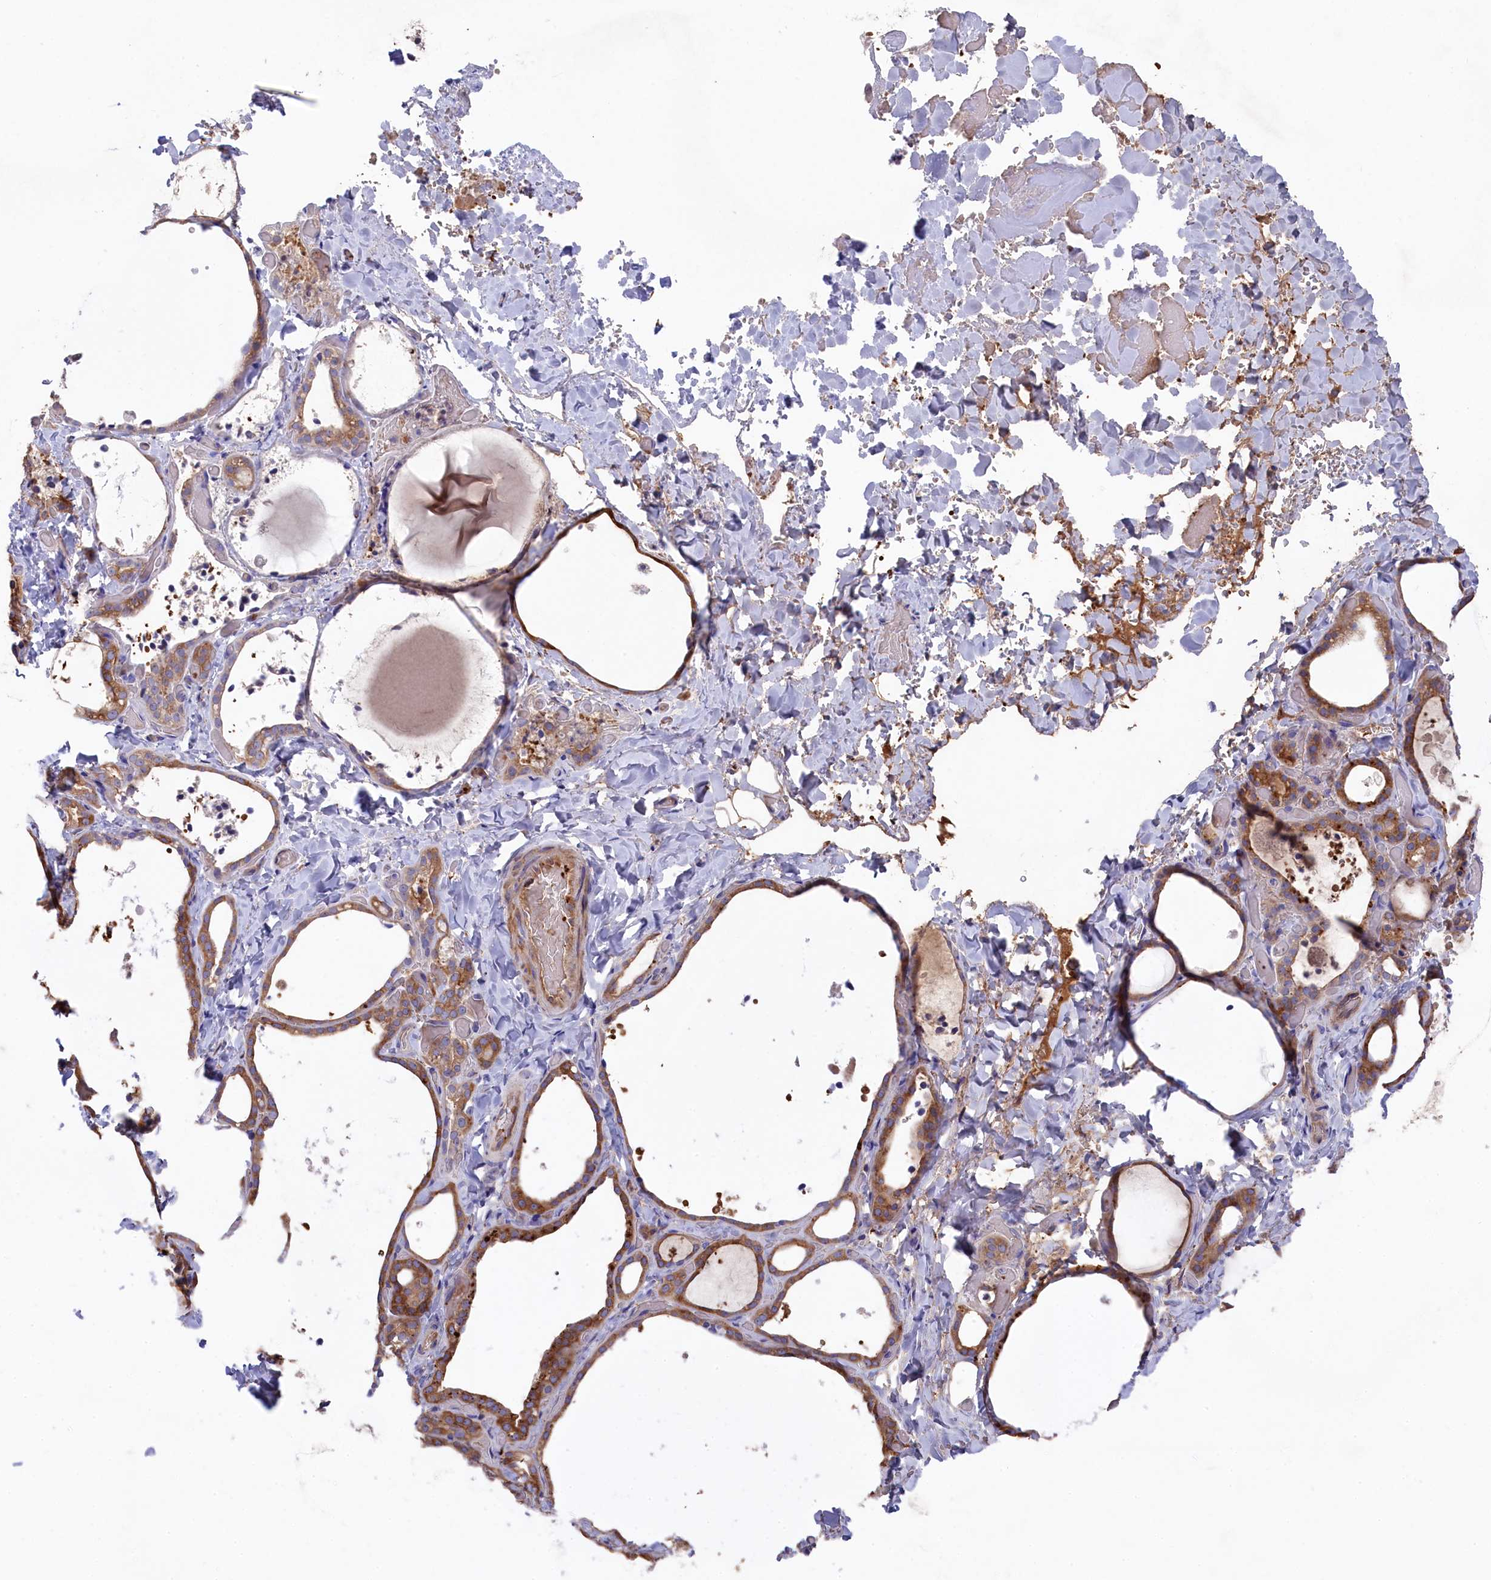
{"staining": {"intensity": "strong", "quantity": "25%-75%", "location": "cytoplasmic/membranous"}, "tissue": "thyroid gland", "cell_type": "Glandular cells", "image_type": "normal", "snomed": [{"axis": "morphology", "description": "Normal tissue, NOS"}, {"axis": "topography", "description": "Thyroid gland"}], "caption": "Immunohistochemistry (DAB (3,3'-diaminobenzidine)) staining of normal thyroid gland exhibits strong cytoplasmic/membranous protein staining in approximately 25%-75% of glandular cells.", "gene": "LHFPL4", "patient": {"sex": "female", "age": 44}}